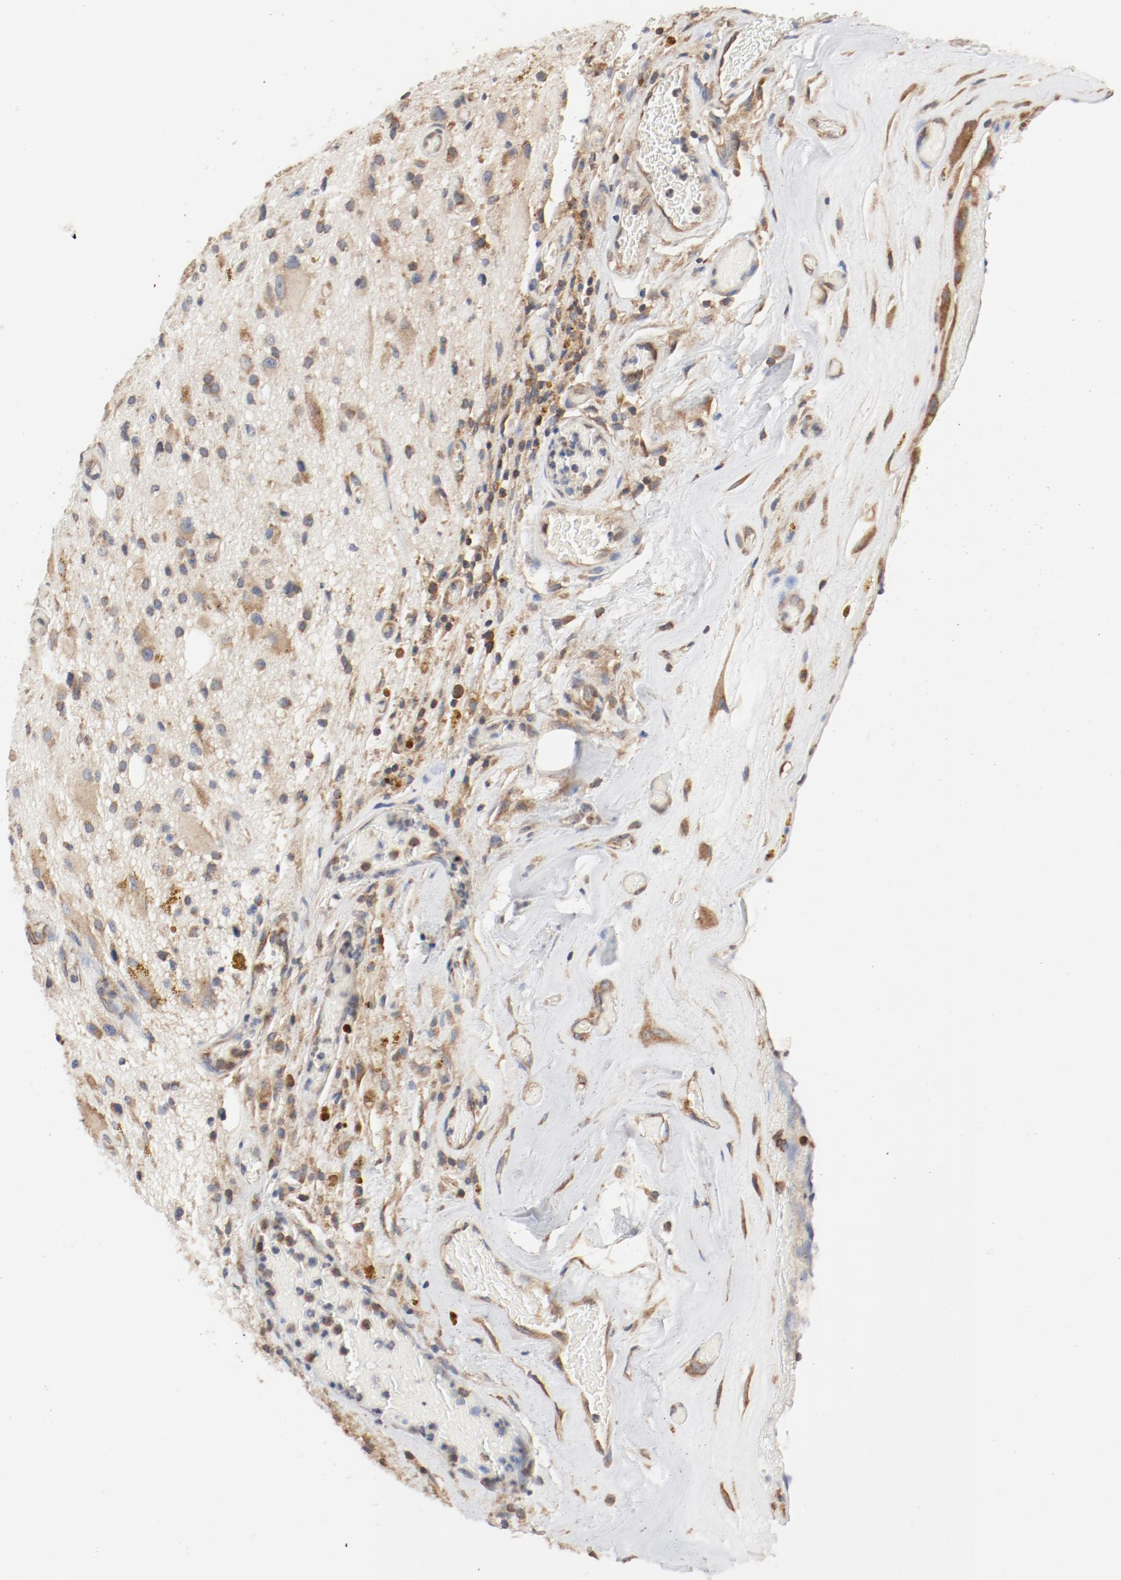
{"staining": {"intensity": "moderate", "quantity": ">75%", "location": "cytoplasmic/membranous"}, "tissue": "glioma", "cell_type": "Tumor cells", "image_type": "cancer", "snomed": [{"axis": "morphology", "description": "Glioma, malignant, Low grade"}, {"axis": "topography", "description": "Brain"}], "caption": "Human malignant glioma (low-grade) stained with a brown dye displays moderate cytoplasmic/membranous positive expression in about >75% of tumor cells.", "gene": "RPS6", "patient": {"sex": "male", "age": 58}}